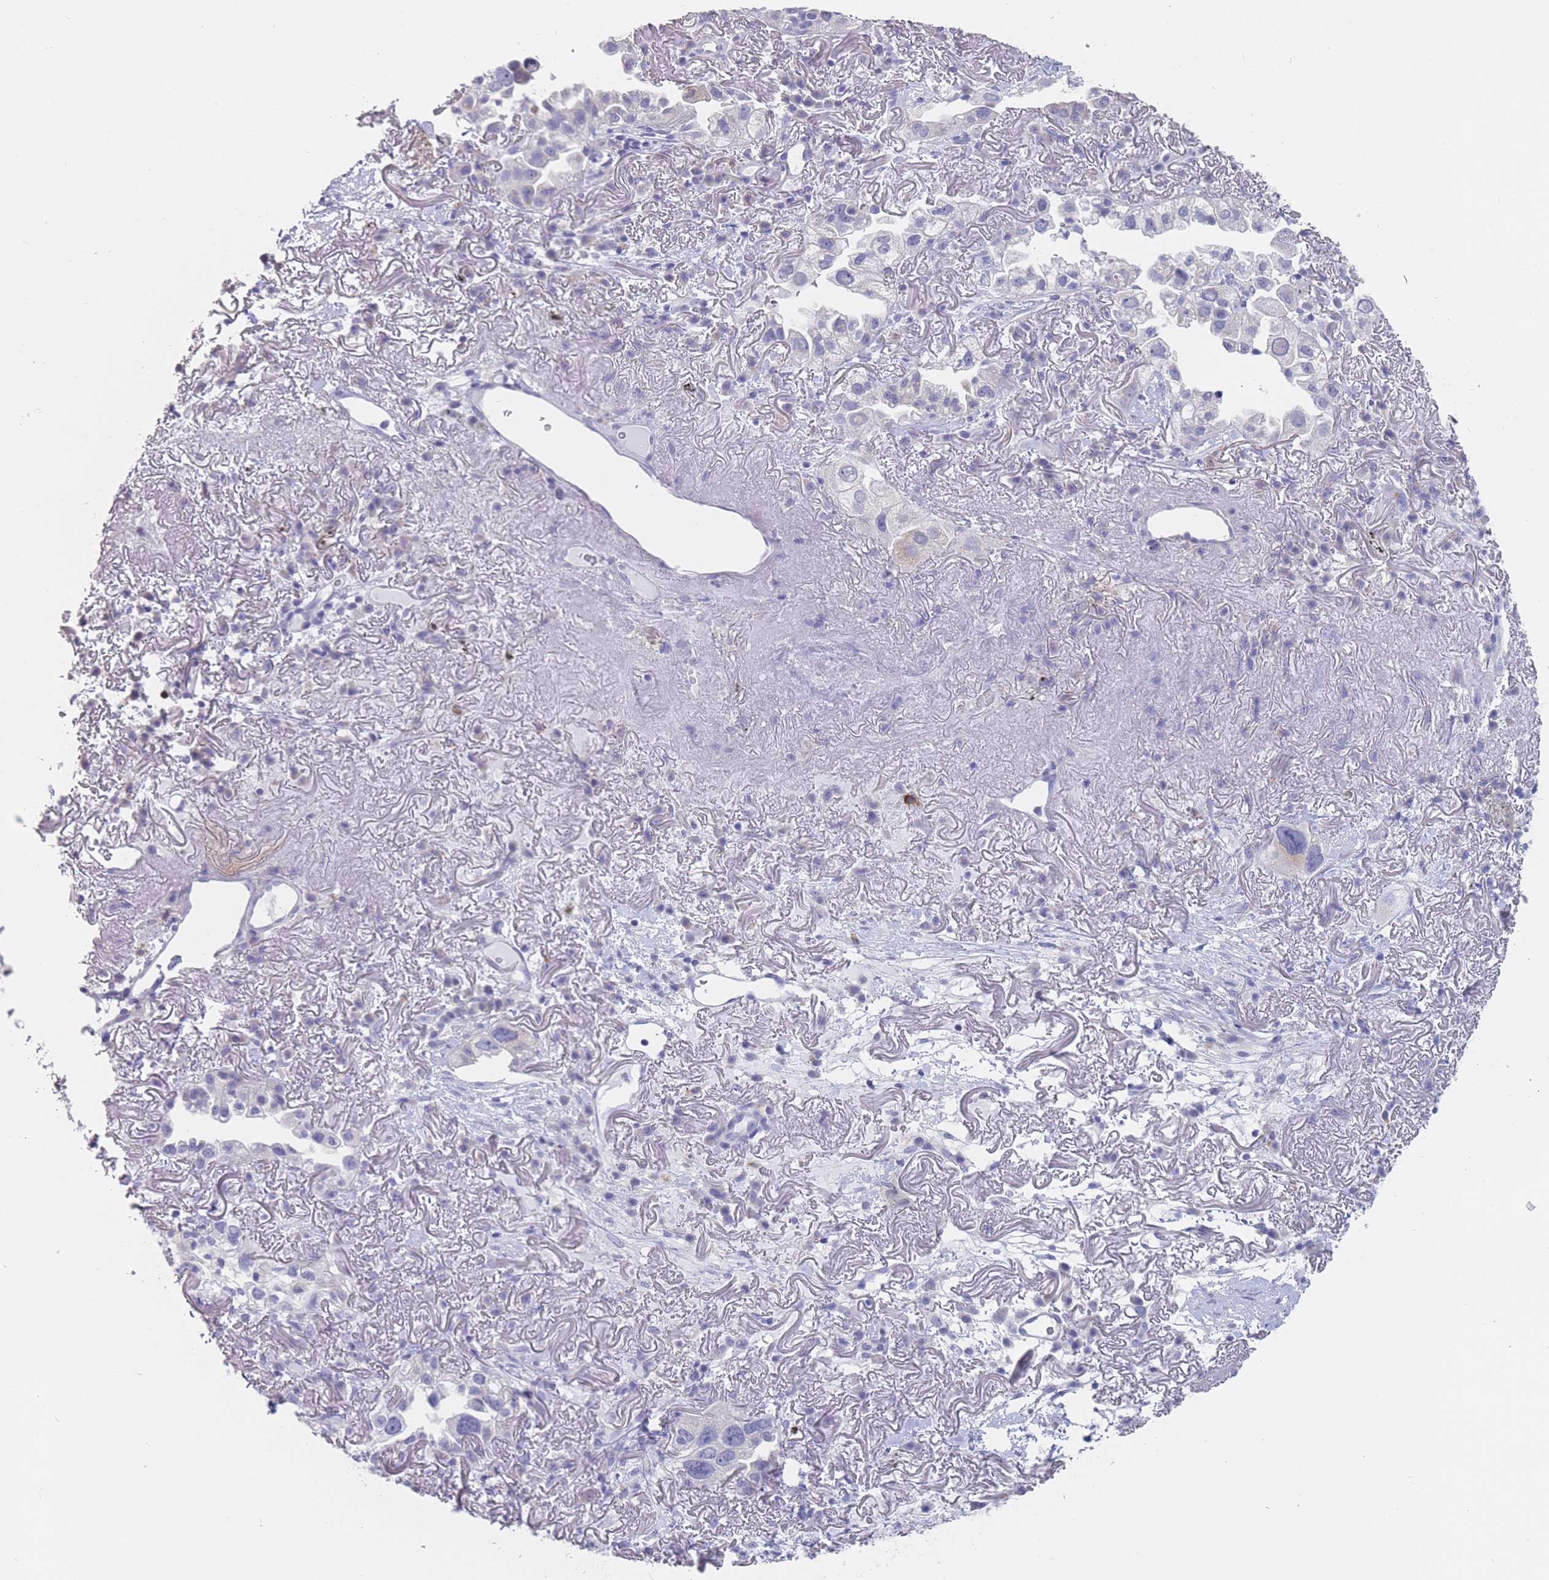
{"staining": {"intensity": "negative", "quantity": "none", "location": "none"}, "tissue": "lung cancer", "cell_type": "Tumor cells", "image_type": "cancer", "snomed": [{"axis": "morphology", "description": "Adenocarcinoma, NOS"}, {"axis": "topography", "description": "Lung"}], "caption": "Immunohistochemistry of adenocarcinoma (lung) displays no staining in tumor cells.", "gene": "CYP51A1", "patient": {"sex": "female", "age": 69}}